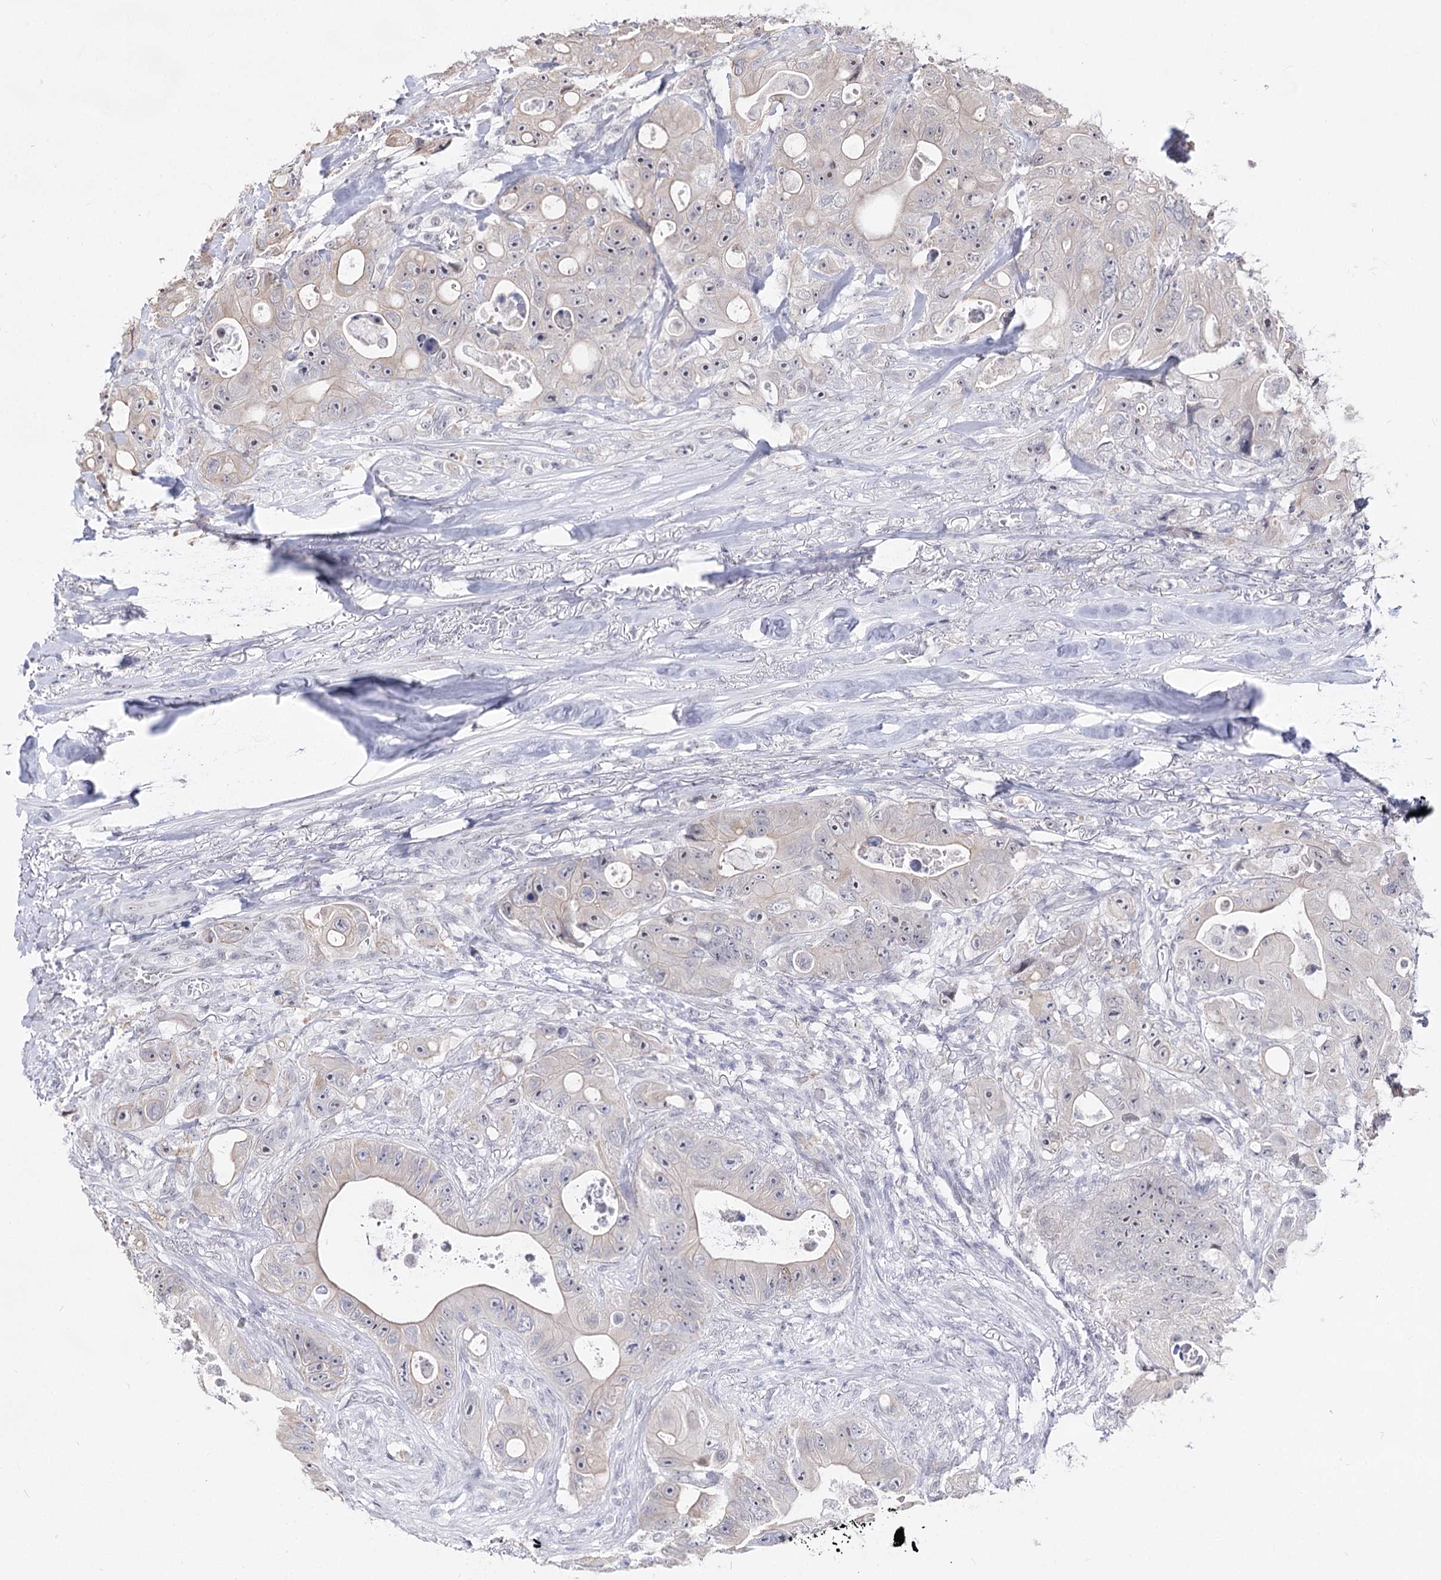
{"staining": {"intensity": "weak", "quantity": "25%-75%", "location": "cytoplasmic/membranous"}, "tissue": "colorectal cancer", "cell_type": "Tumor cells", "image_type": "cancer", "snomed": [{"axis": "morphology", "description": "Adenocarcinoma, NOS"}, {"axis": "topography", "description": "Colon"}], "caption": "Approximately 25%-75% of tumor cells in colorectal cancer show weak cytoplasmic/membranous protein expression as visualized by brown immunohistochemical staining.", "gene": "STOX1", "patient": {"sex": "female", "age": 46}}